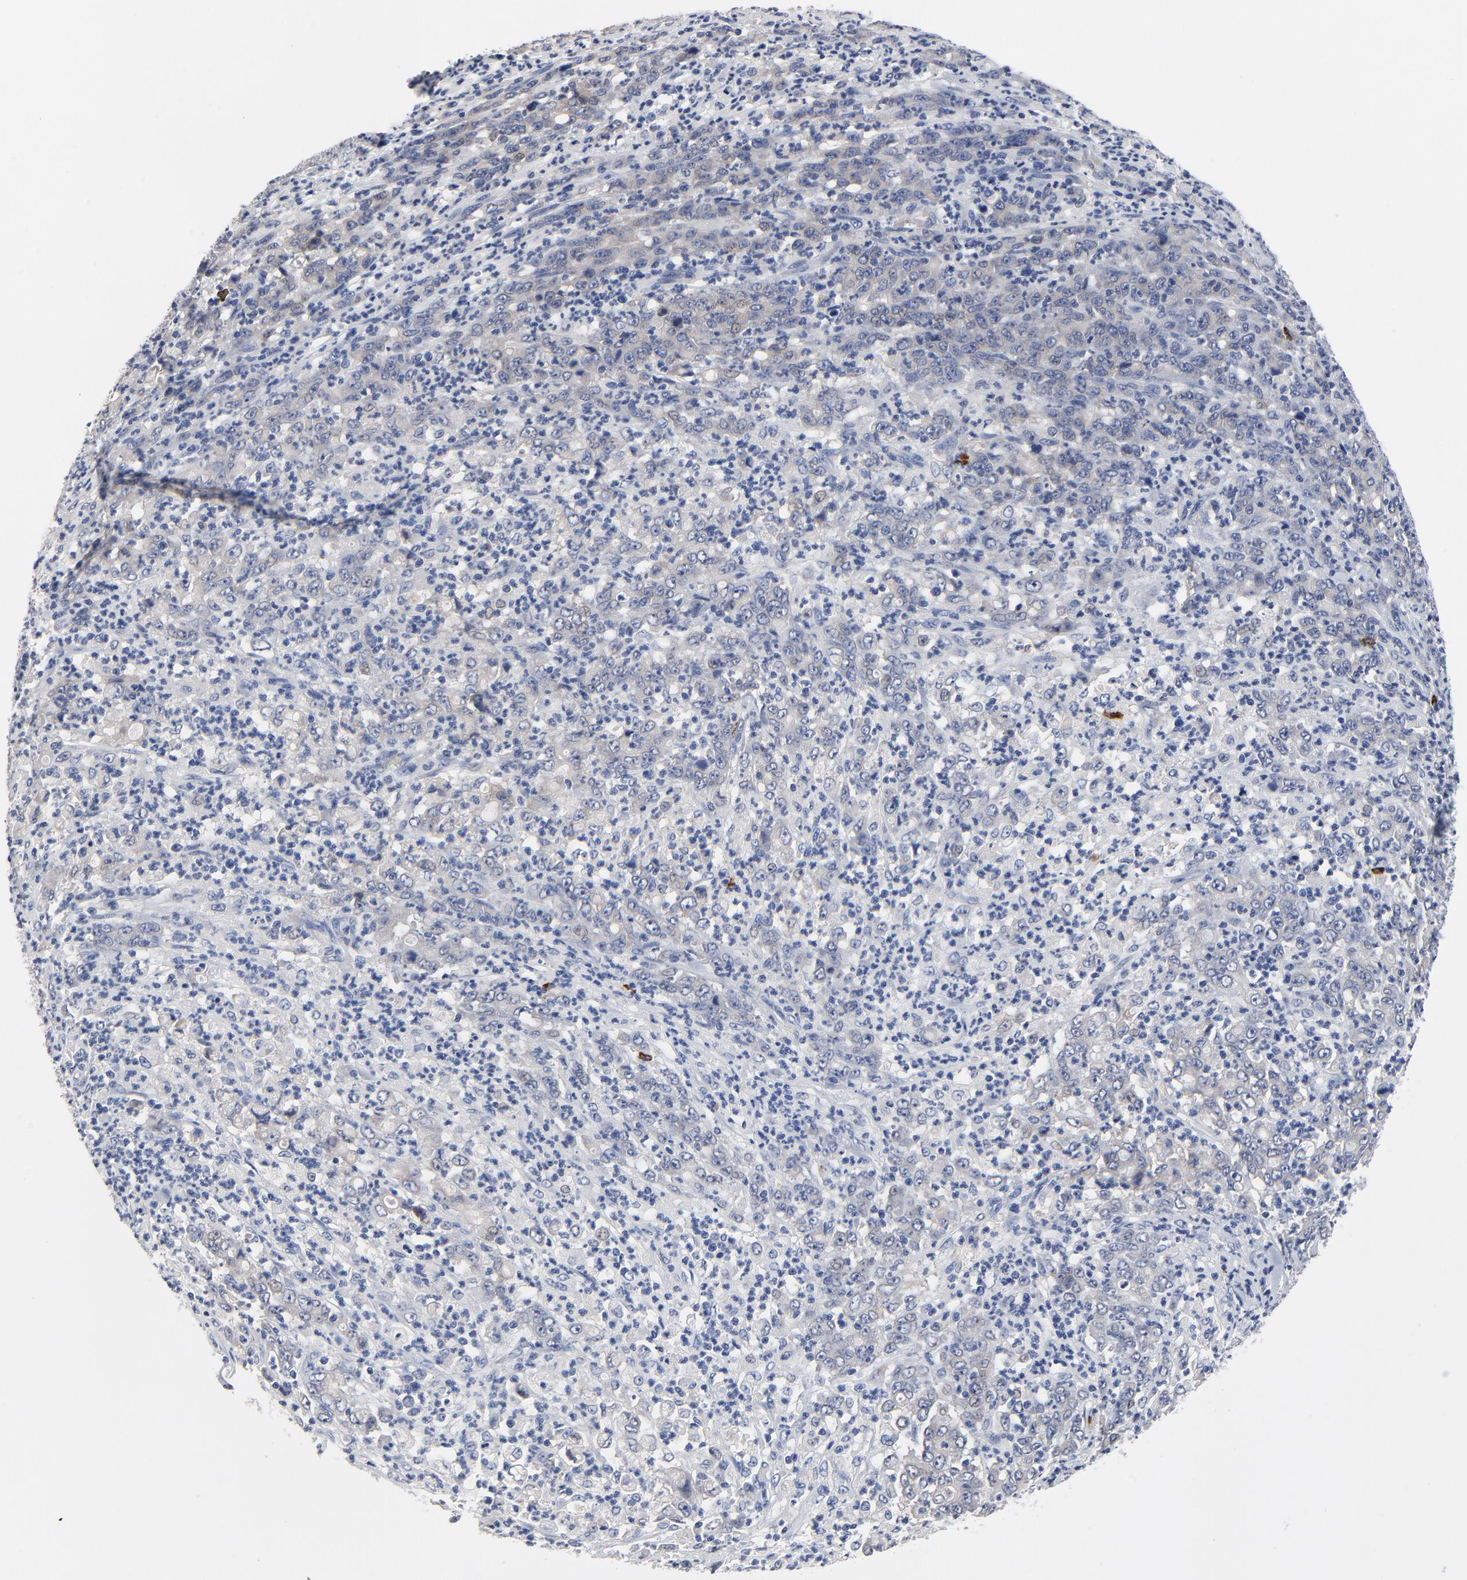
{"staining": {"intensity": "negative", "quantity": "none", "location": "none"}, "tissue": "stomach cancer", "cell_type": "Tumor cells", "image_type": "cancer", "snomed": [{"axis": "morphology", "description": "Adenocarcinoma, NOS"}, {"axis": "topography", "description": "Stomach, lower"}], "caption": "Tumor cells show no significant positivity in stomach cancer (adenocarcinoma). Brightfield microscopy of IHC stained with DAB (brown) and hematoxylin (blue), captured at high magnification.", "gene": "FBXL5", "patient": {"sex": "female", "age": 71}}